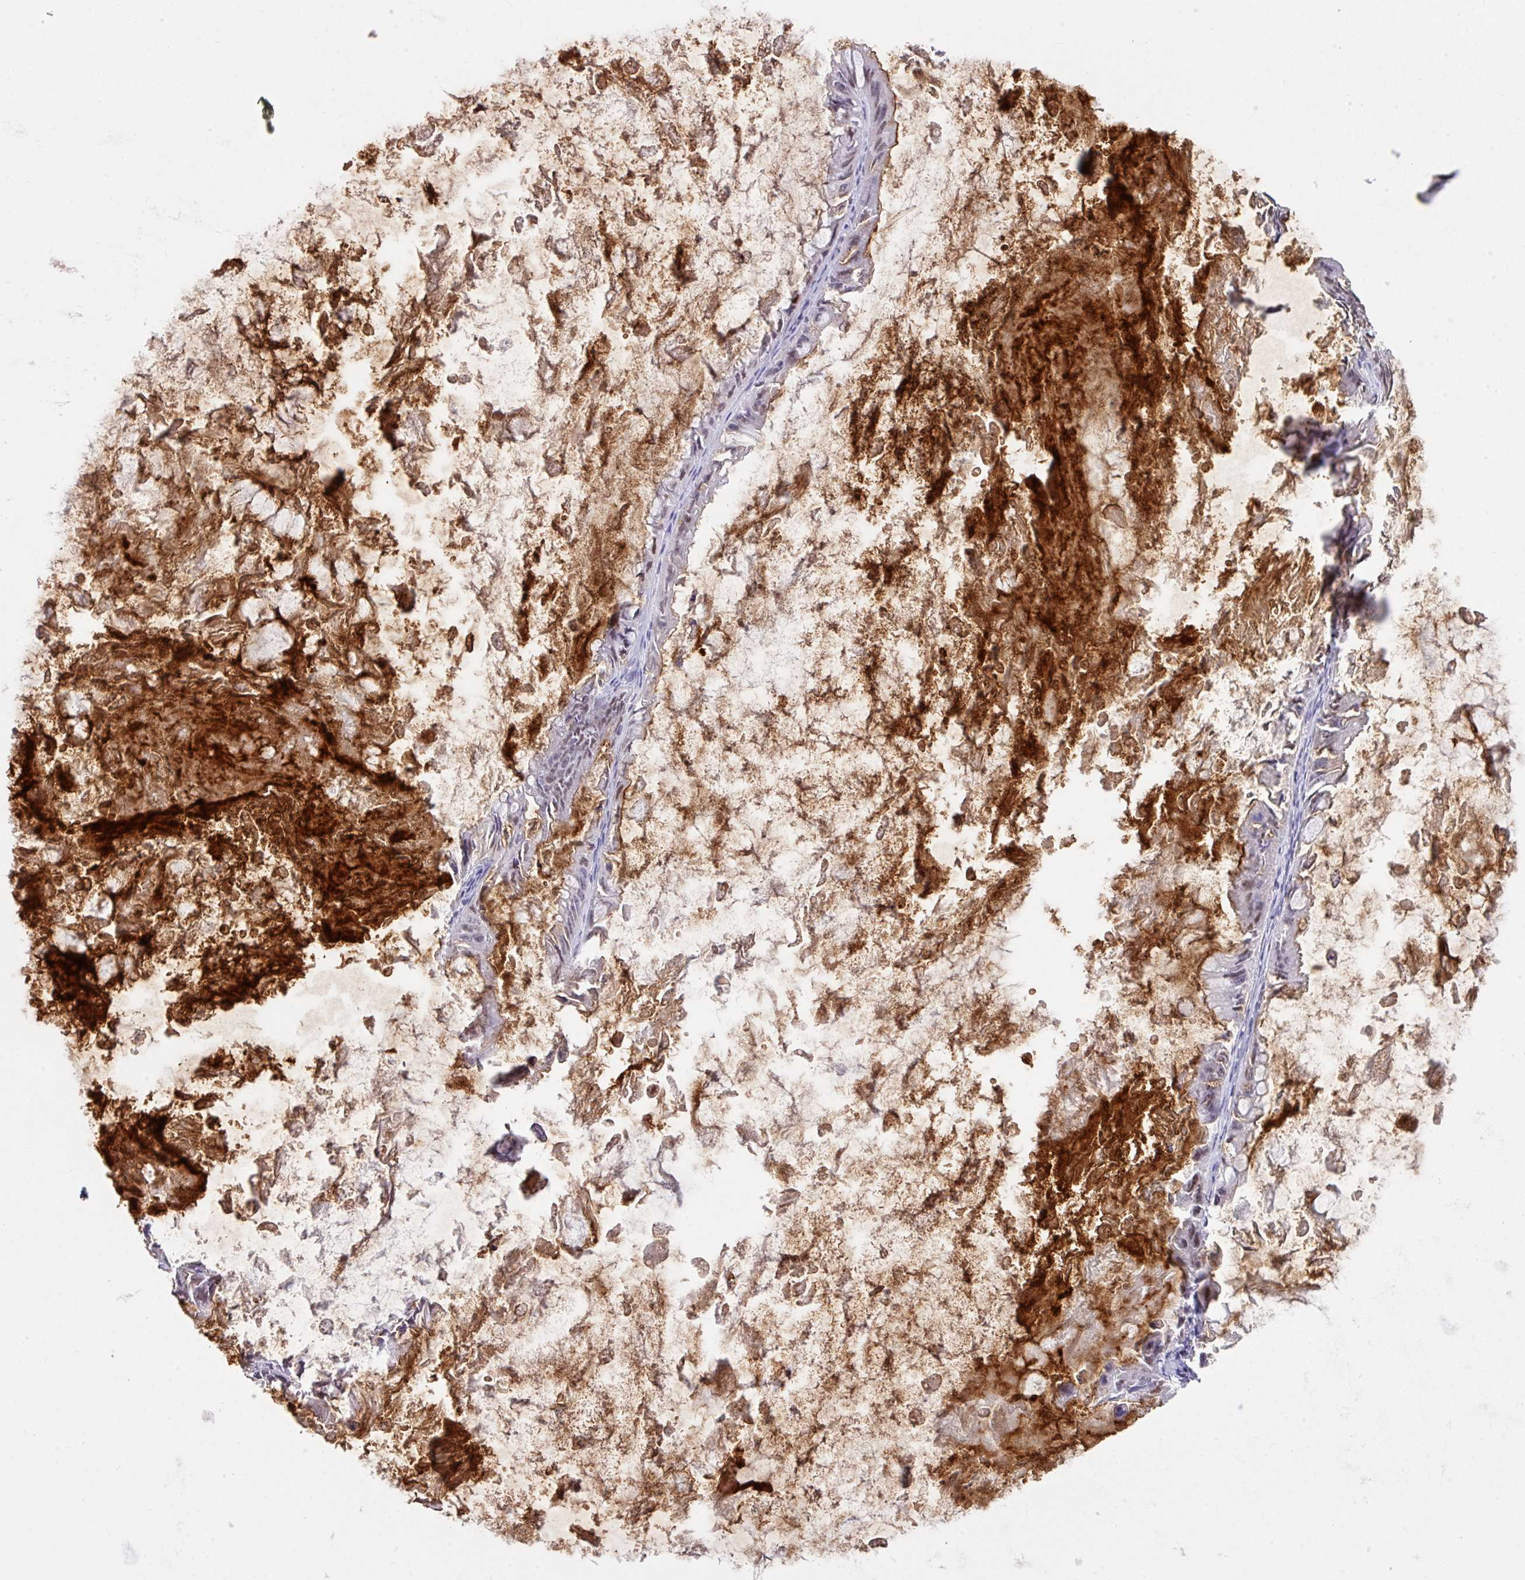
{"staining": {"intensity": "moderate", "quantity": "25%-75%", "location": "nuclear"}, "tissue": "ovarian cancer", "cell_type": "Tumor cells", "image_type": "cancer", "snomed": [{"axis": "morphology", "description": "Cystadenocarcinoma, mucinous, NOS"}, {"axis": "topography", "description": "Ovary"}], "caption": "Human ovarian cancer stained with a brown dye exhibits moderate nuclear positive staining in approximately 25%-75% of tumor cells.", "gene": "ANKRD13B", "patient": {"sex": "female", "age": 61}}